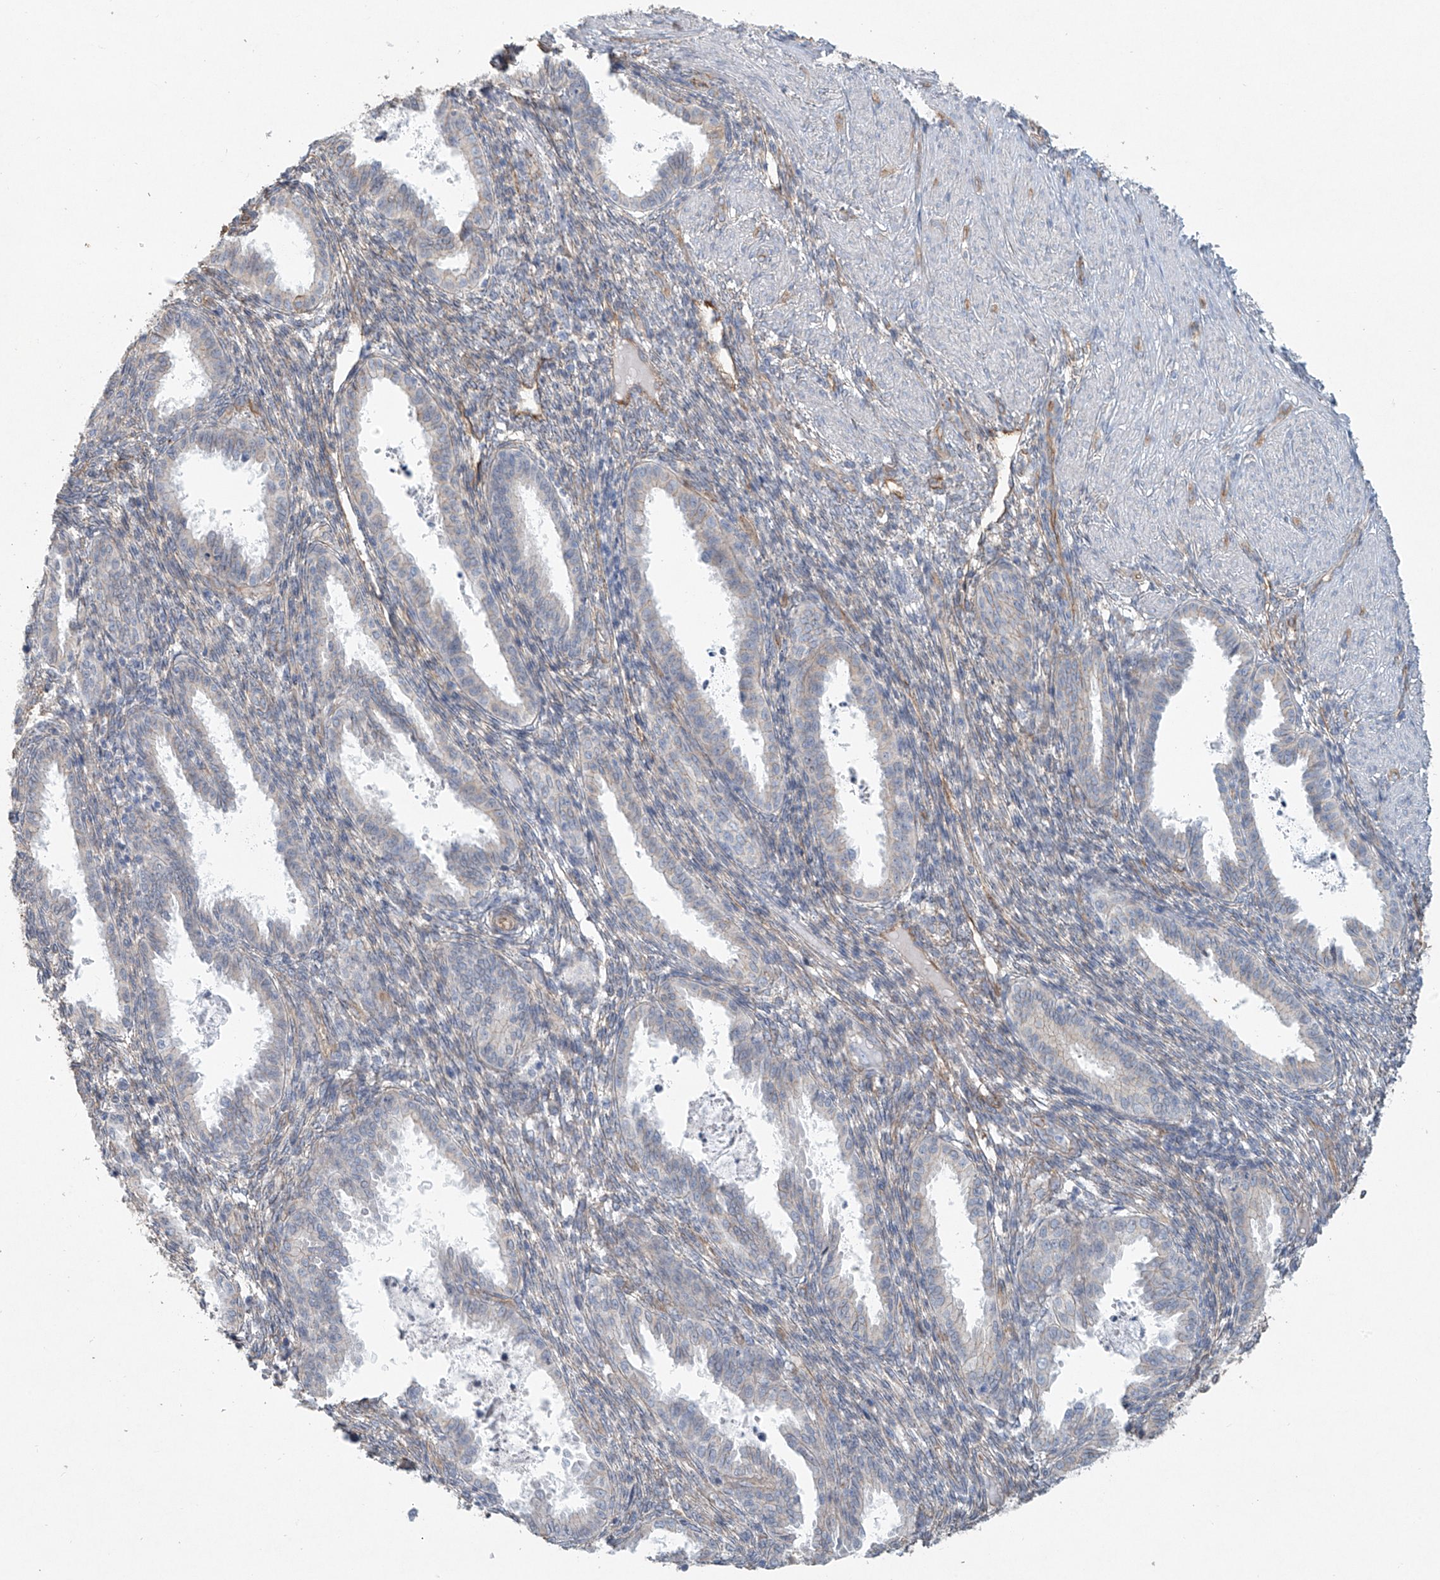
{"staining": {"intensity": "negative", "quantity": "none", "location": "none"}, "tissue": "endometrium", "cell_type": "Cells in endometrial stroma", "image_type": "normal", "snomed": [{"axis": "morphology", "description": "Normal tissue, NOS"}, {"axis": "topography", "description": "Endometrium"}], "caption": "This histopathology image is of unremarkable endometrium stained with immunohistochemistry (IHC) to label a protein in brown with the nuclei are counter-stained blue. There is no expression in cells in endometrial stroma.", "gene": "TUBE1", "patient": {"sex": "female", "age": 33}}